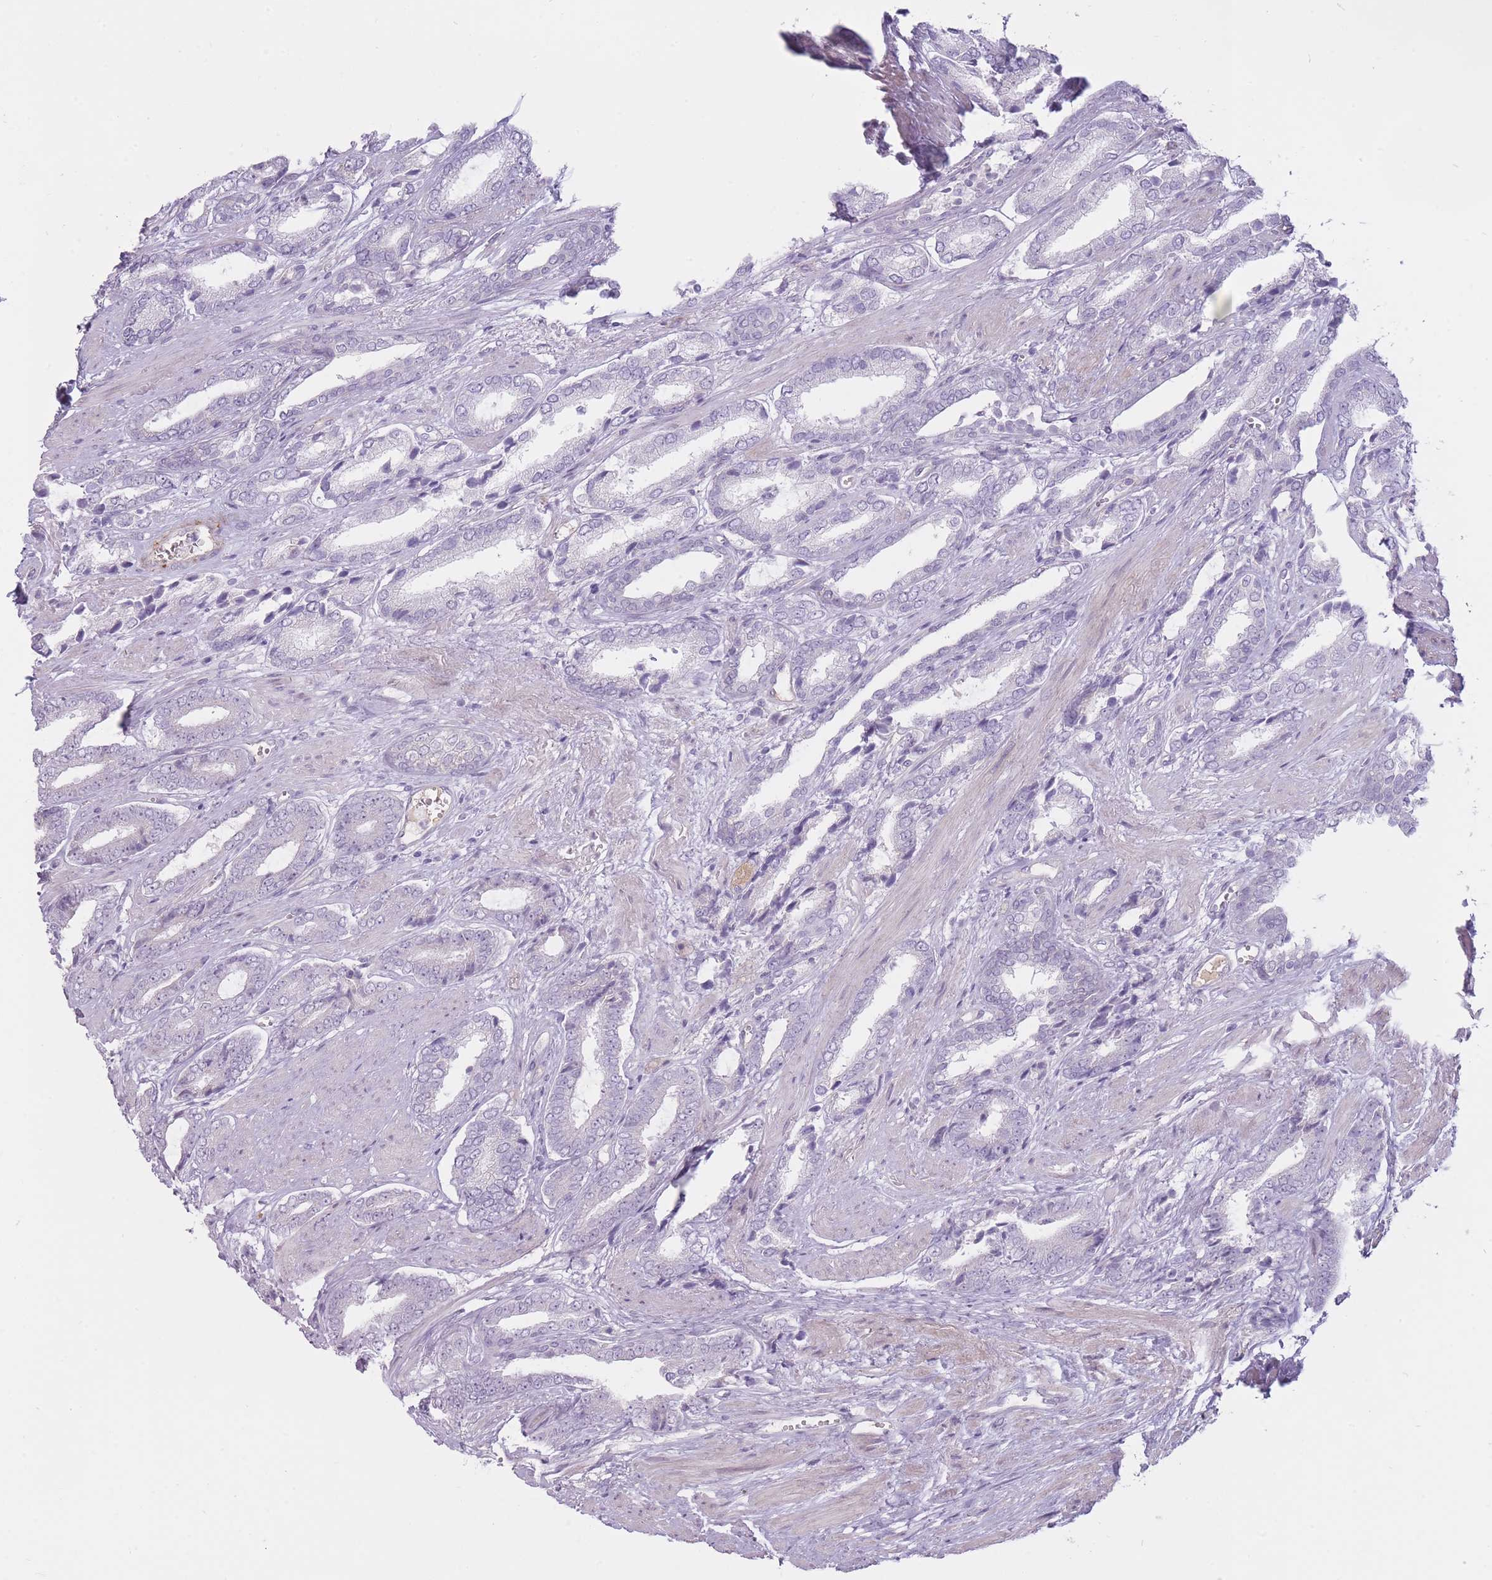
{"staining": {"intensity": "negative", "quantity": "none", "location": "none"}, "tissue": "prostate cancer", "cell_type": "Tumor cells", "image_type": "cancer", "snomed": [{"axis": "morphology", "description": "Adenocarcinoma, NOS"}, {"axis": "topography", "description": "Prostate and seminal vesicle, NOS"}], "caption": "This is an immunohistochemistry (IHC) image of human adenocarcinoma (prostate). There is no positivity in tumor cells.", "gene": "PGRMC2", "patient": {"sex": "male", "age": 76}}